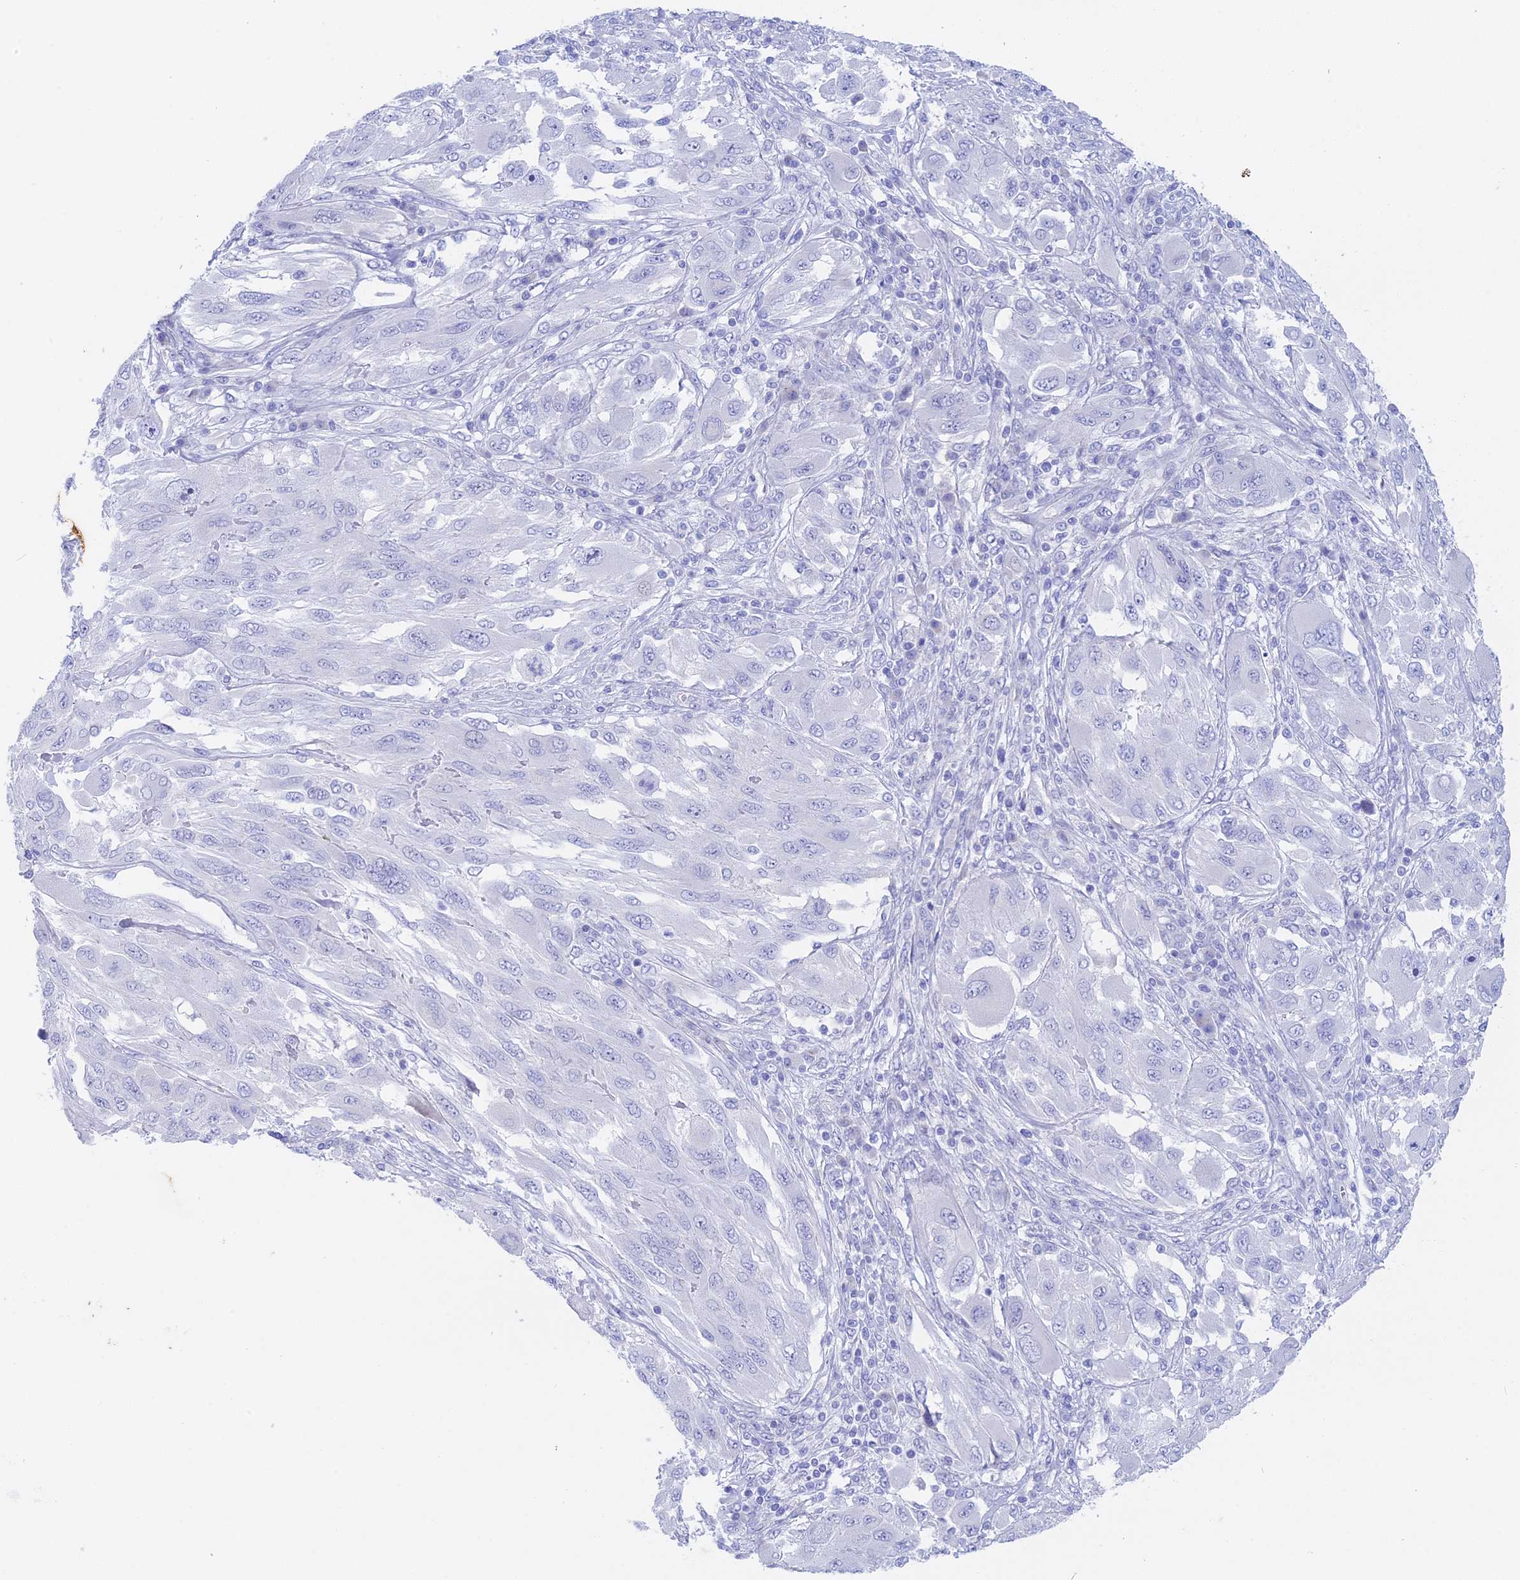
{"staining": {"intensity": "negative", "quantity": "none", "location": "none"}, "tissue": "melanoma", "cell_type": "Tumor cells", "image_type": "cancer", "snomed": [{"axis": "morphology", "description": "Malignant melanoma, NOS"}, {"axis": "topography", "description": "Skin"}], "caption": "Immunohistochemistry of human malignant melanoma reveals no expression in tumor cells.", "gene": "BTBD19", "patient": {"sex": "female", "age": 91}}